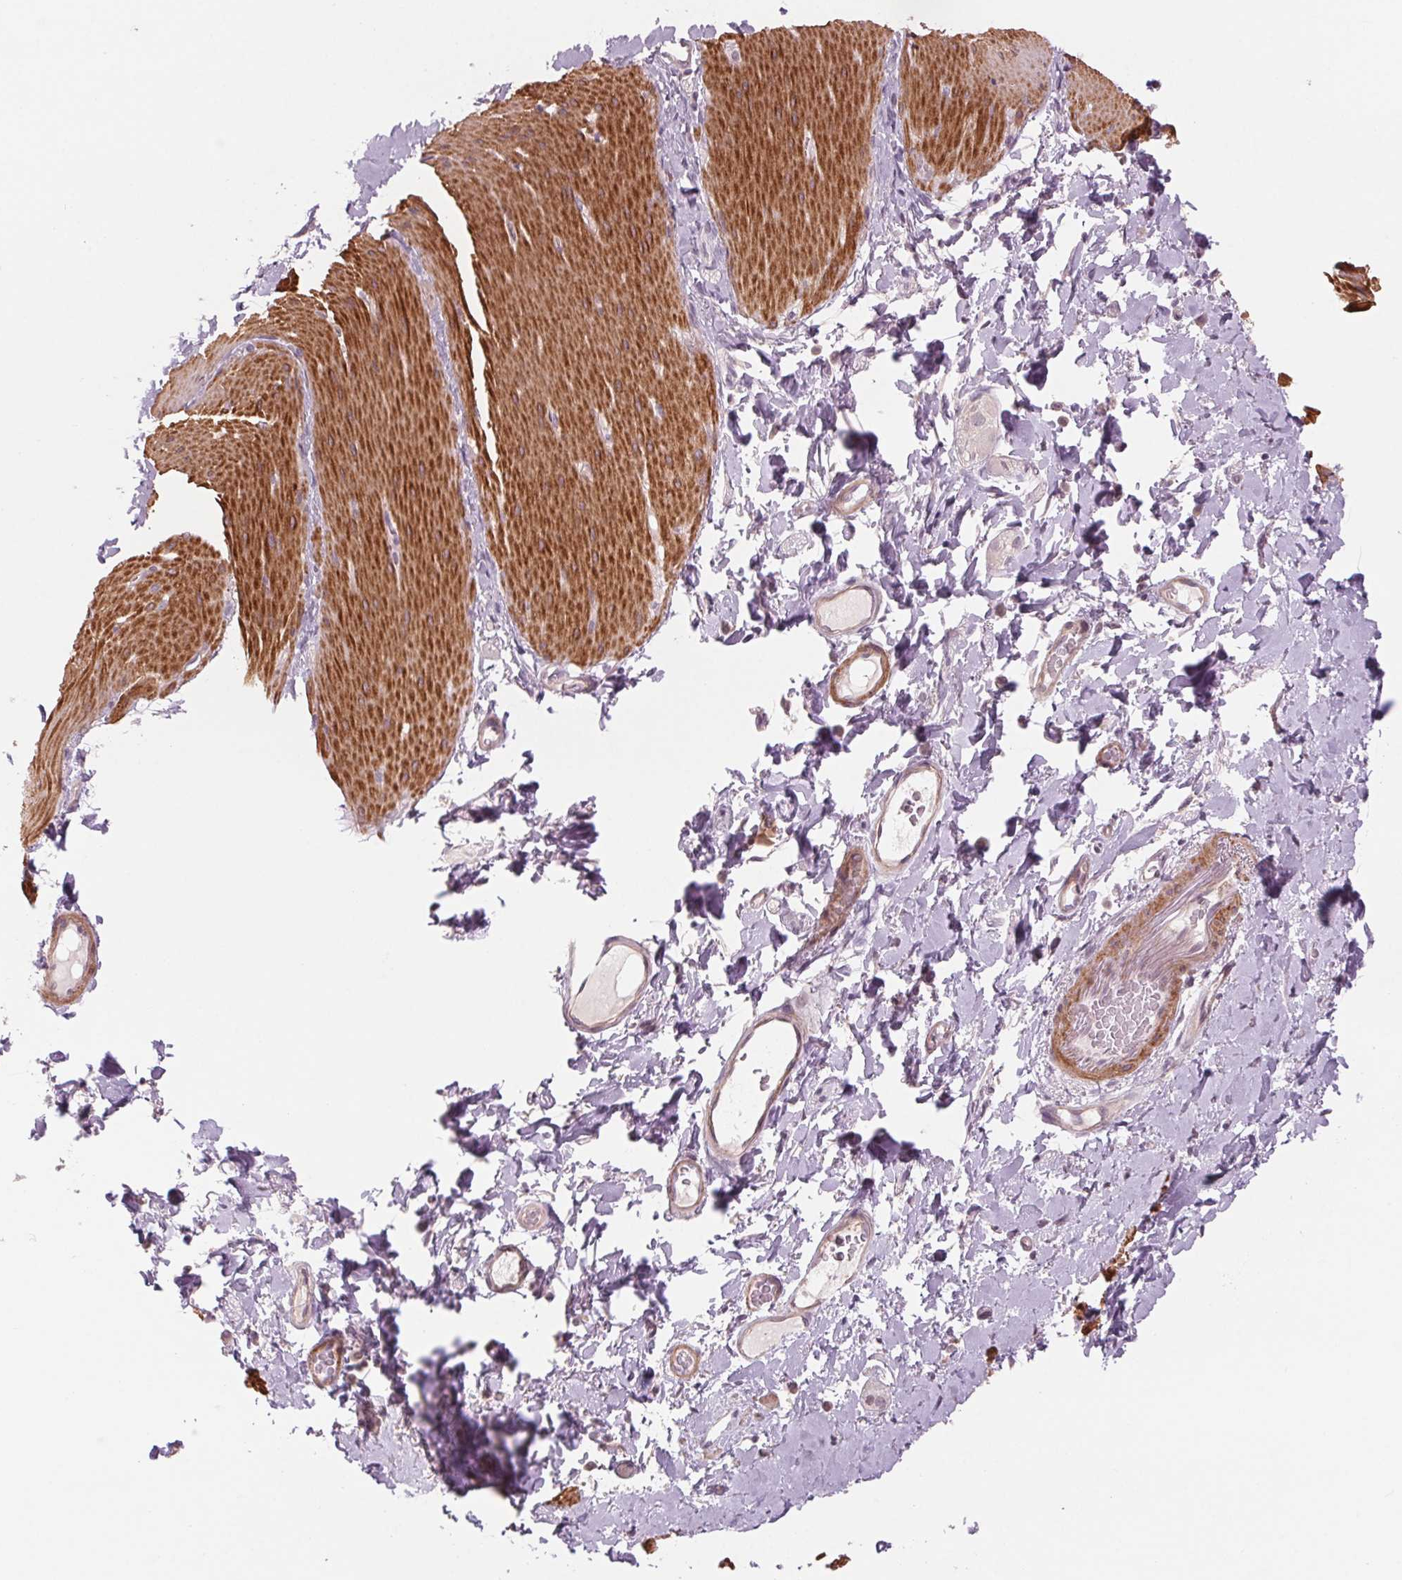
{"staining": {"intensity": "moderate", "quantity": ">75%", "location": "cytoplasmic/membranous"}, "tissue": "smooth muscle", "cell_type": "Smooth muscle cells", "image_type": "normal", "snomed": [{"axis": "morphology", "description": "Normal tissue, NOS"}, {"axis": "topography", "description": "Smooth muscle"}, {"axis": "topography", "description": "Colon"}], "caption": "Human smooth muscle stained with a brown dye reveals moderate cytoplasmic/membranous positive staining in approximately >75% of smooth muscle cells.", "gene": "HHLA2", "patient": {"sex": "male", "age": 73}}